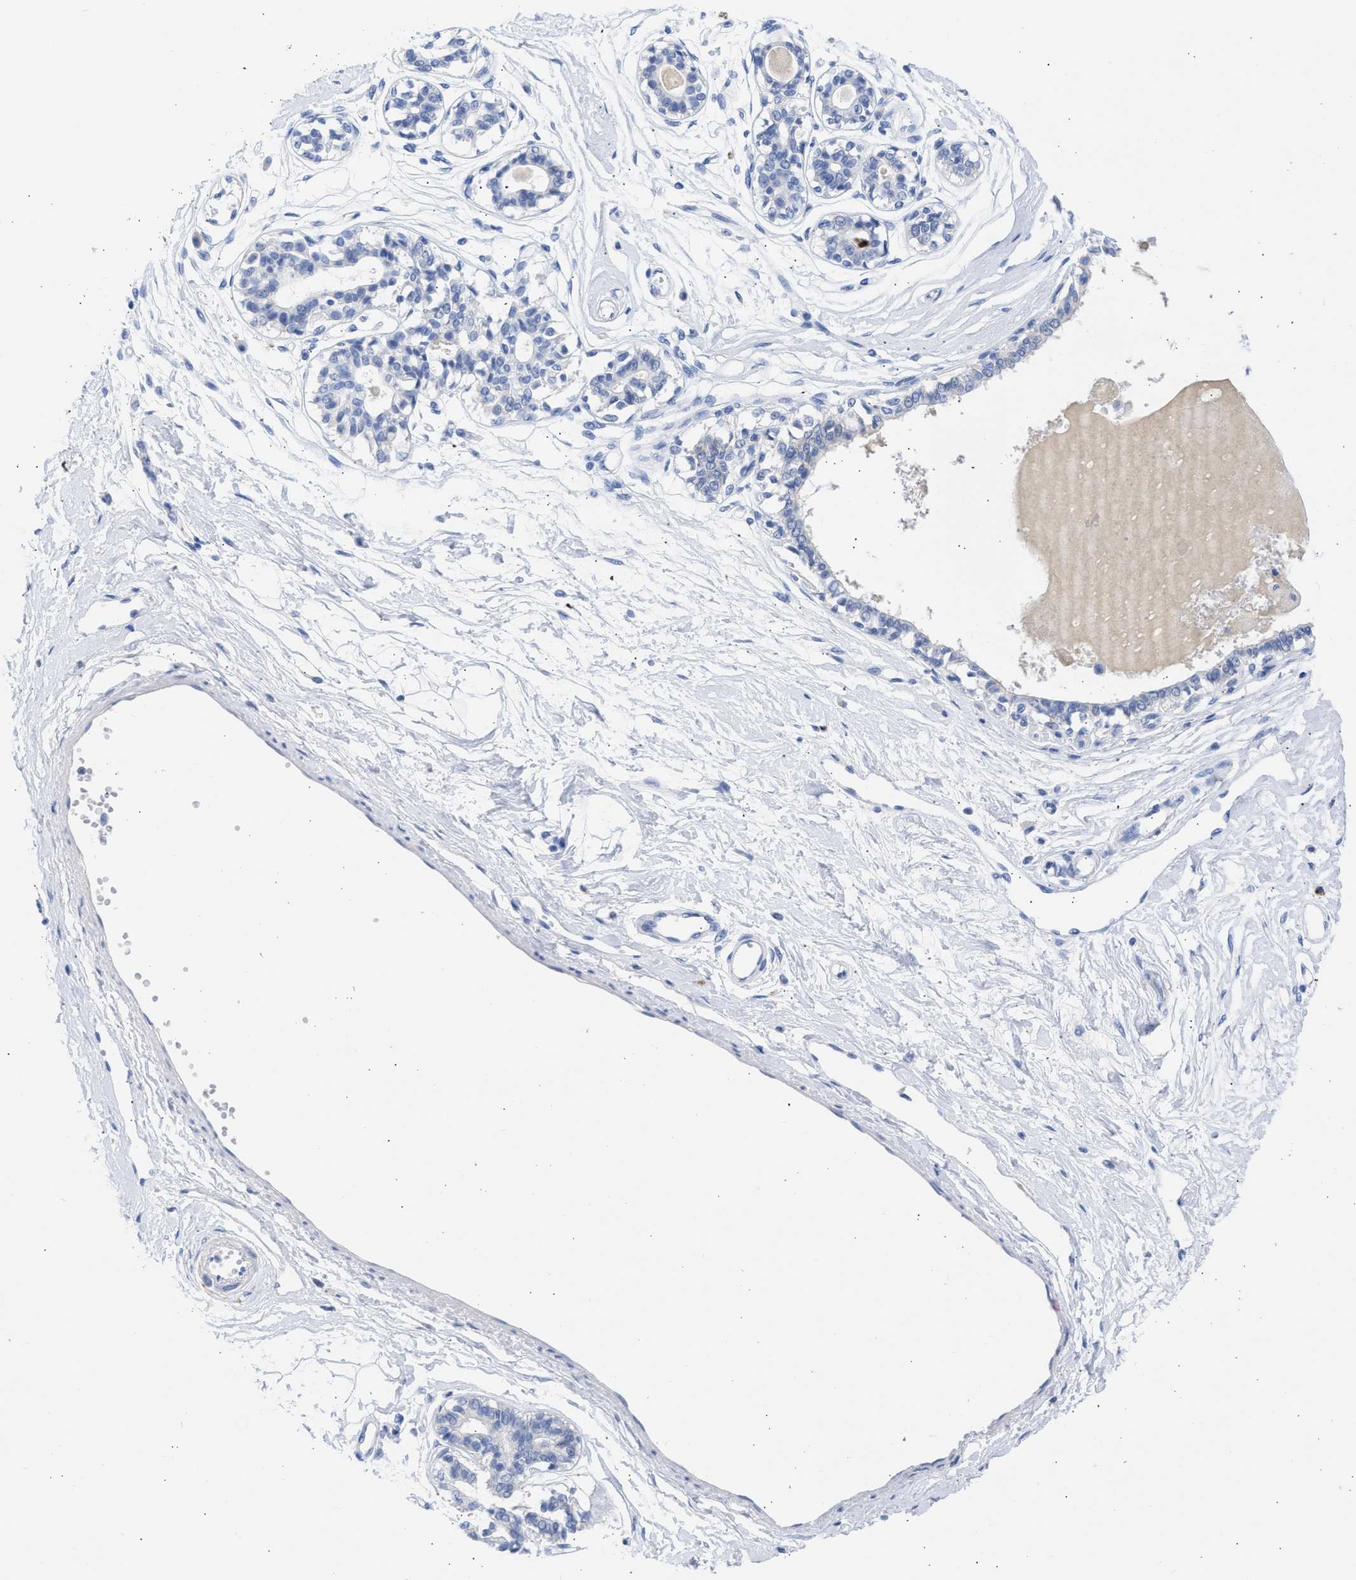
{"staining": {"intensity": "negative", "quantity": "none", "location": "none"}, "tissue": "breast", "cell_type": "Adipocytes", "image_type": "normal", "snomed": [{"axis": "morphology", "description": "Normal tissue, NOS"}, {"axis": "topography", "description": "Breast"}], "caption": "The histopathology image reveals no staining of adipocytes in unremarkable breast. (Stains: DAB (3,3'-diaminobenzidine) immunohistochemistry (IHC) with hematoxylin counter stain, Microscopy: brightfield microscopy at high magnification).", "gene": "NCAM1", "patient": {"sex": "female", "age": 45}}